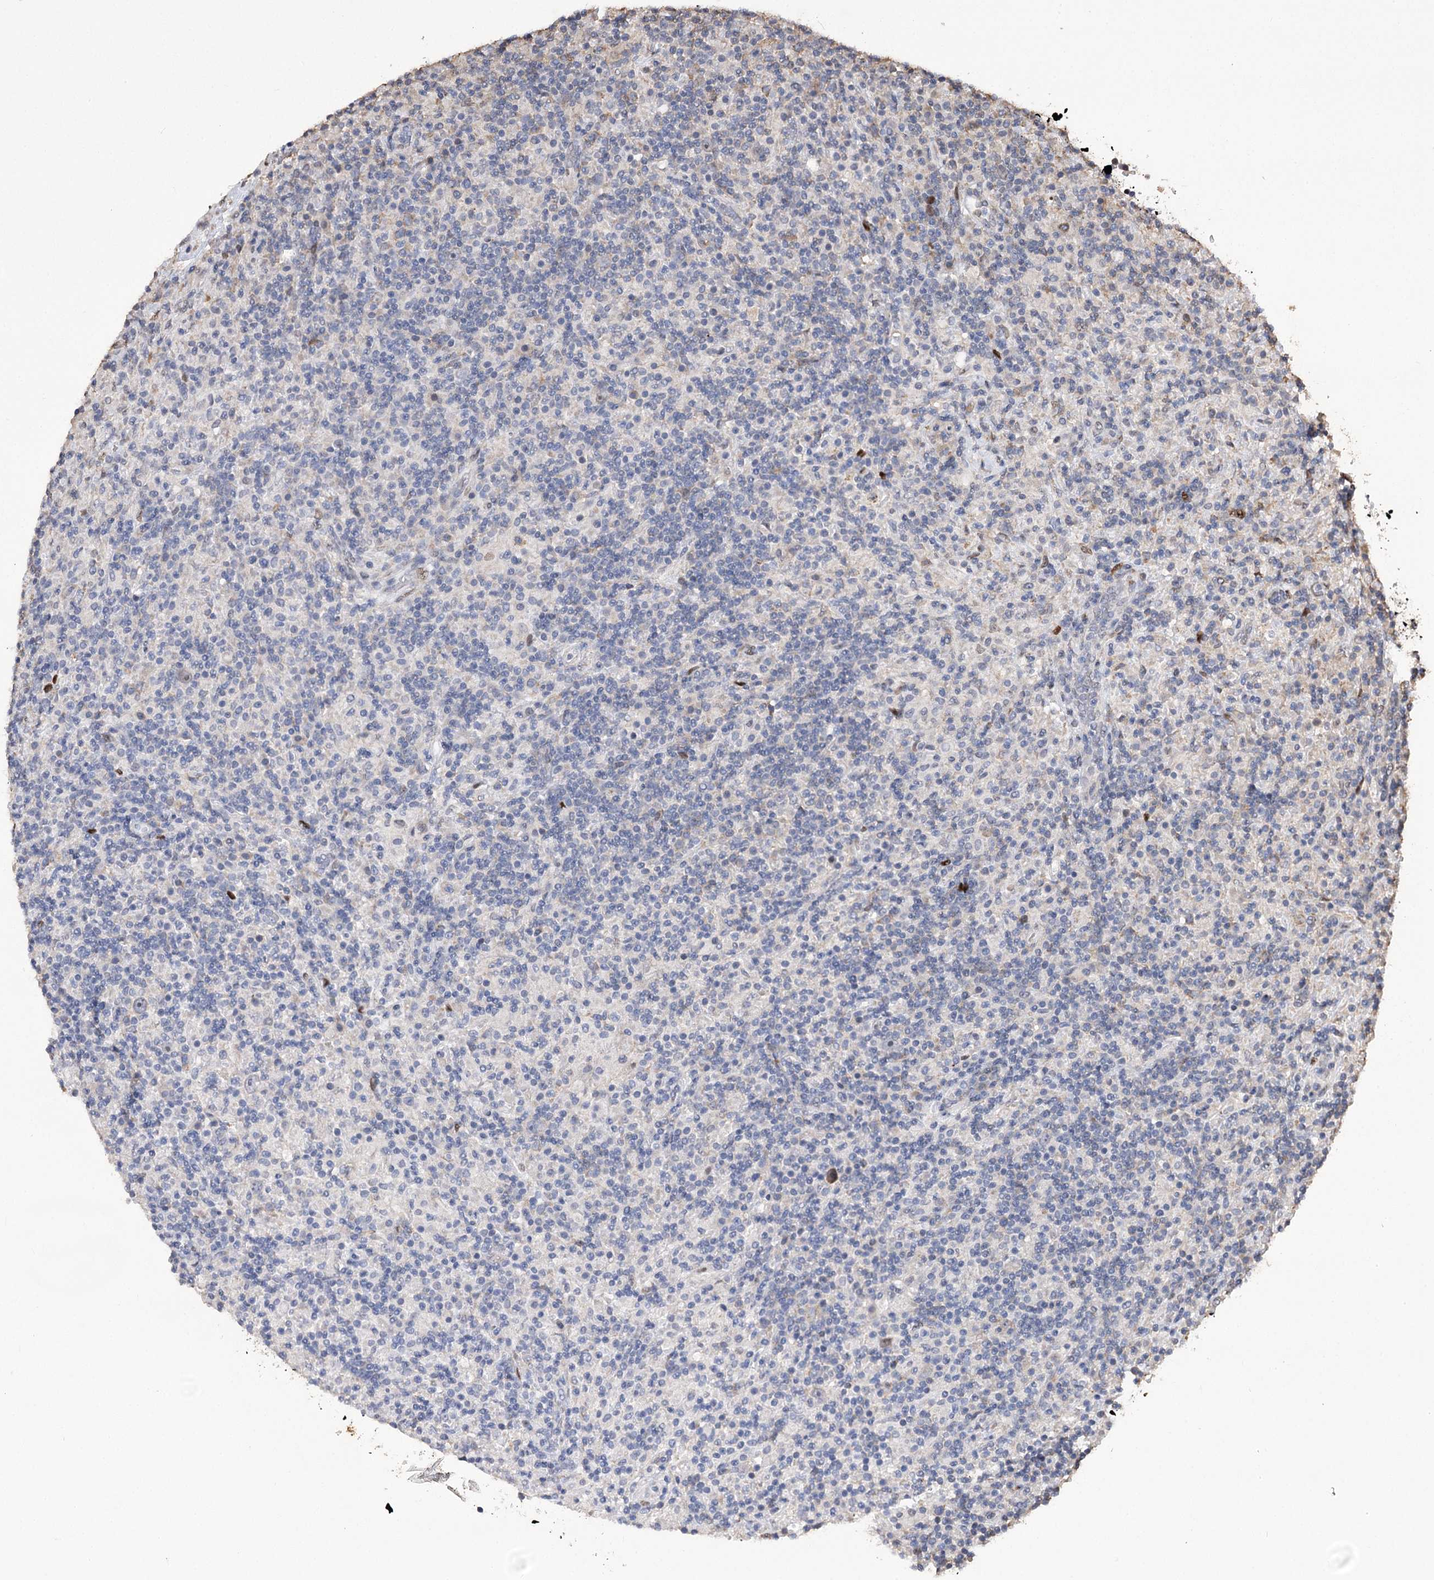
{"staining": {"intensity": "negative", "quantity": "none", "location": "none"}, "tissue": "lymphoma", "cell_type": "Tumor cells", "image_type": "cancer", "snomed": [{"axis": "morphology", "description": "Hodgkin's disease, NOS"}, {"axis": "topography", "description": "Lymph node"}], "caption": "Protein analysis of Hodgkin's disease exhibits no significant staining in tumor cells.", "gene": "NFU1", "patient": {"sex": "male", "age": 70}}